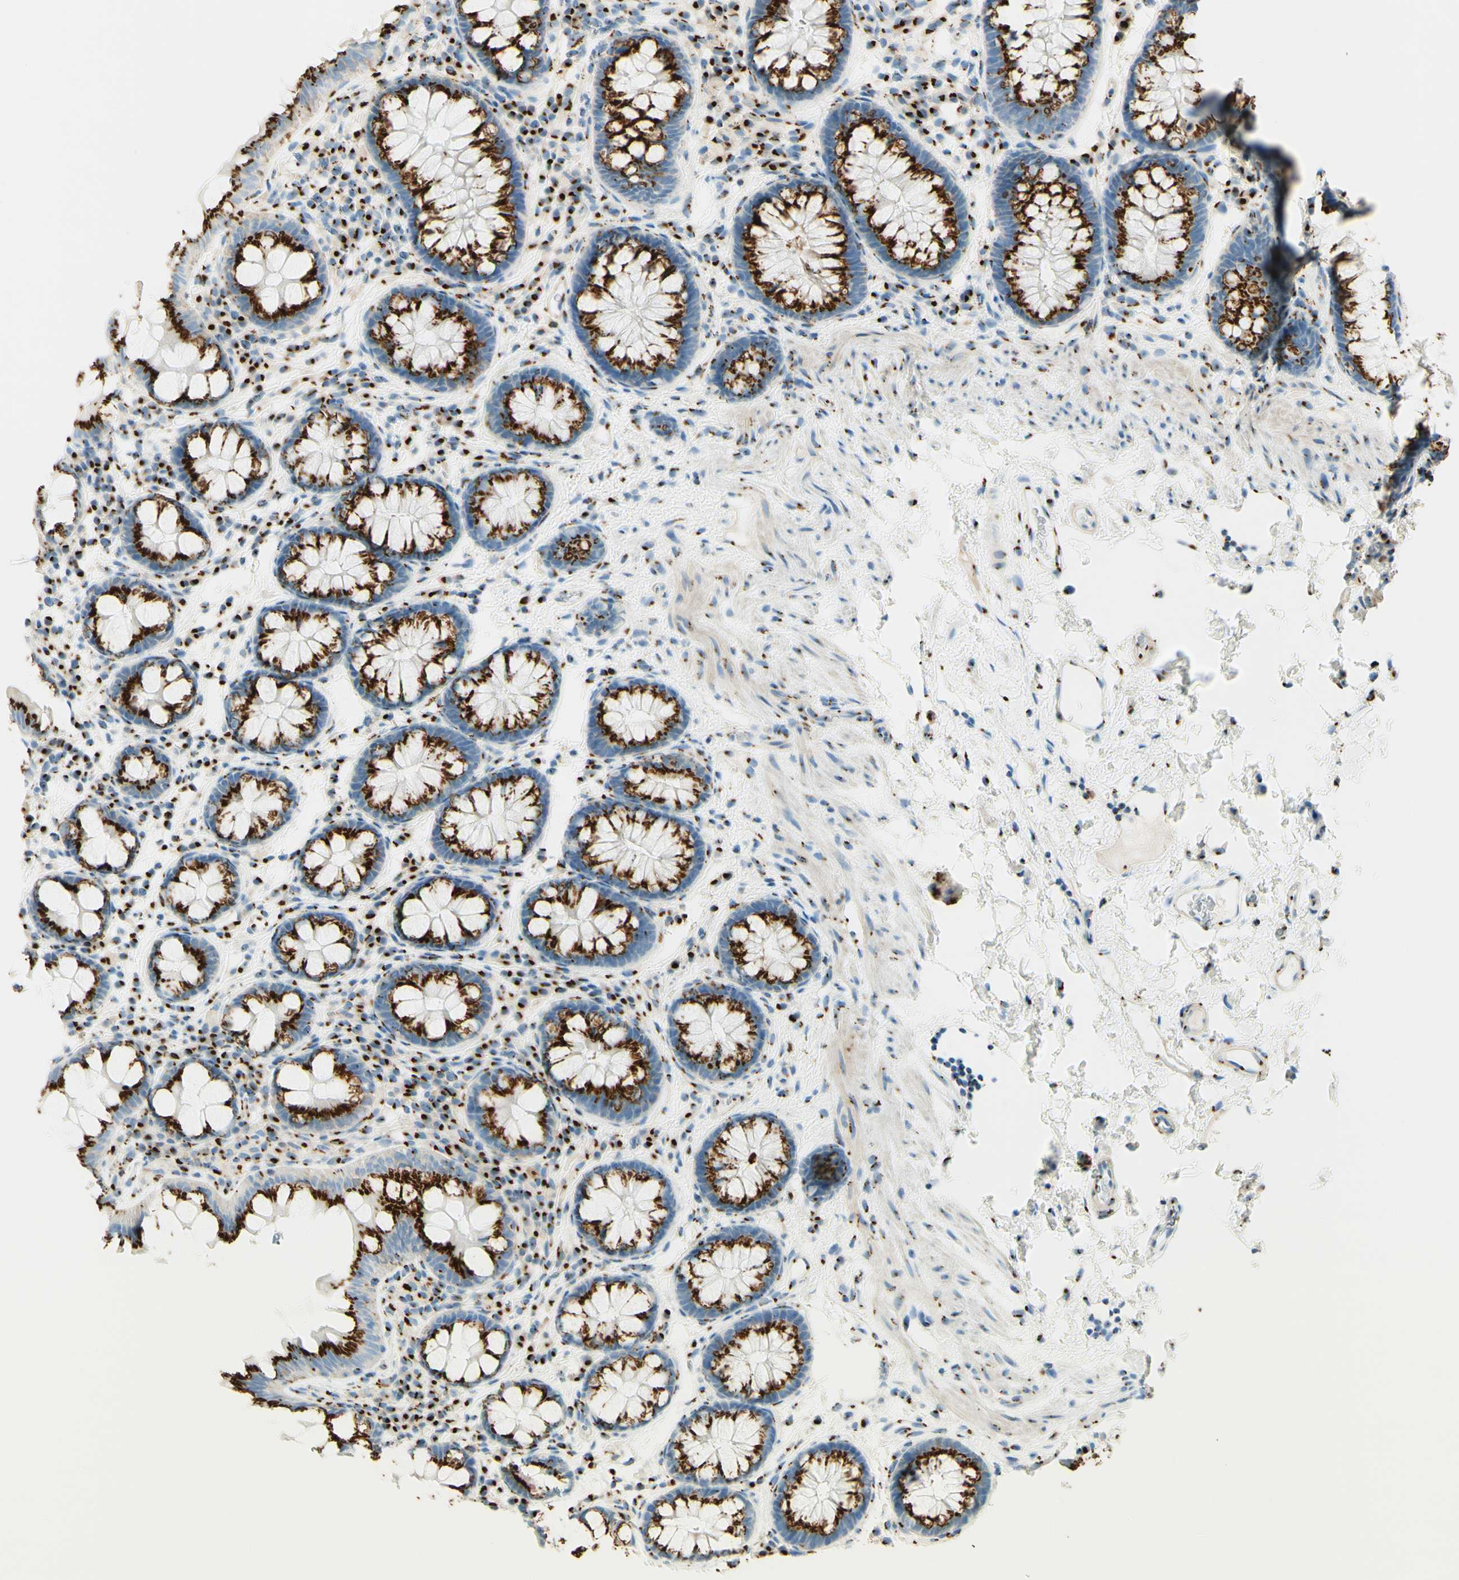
{"staining": {"intensity": "strong", "quantity": ">75%", "location": "cytoplasmic/membranous"}, "tissue": "colon", "cell_type": "Endothelial cells", "image_type": "normal", "snomed": [{"axis": "morphology", "description": "Normal tissue, NOS"}, {"axis": "topography", "description": "Colon"}], "caption": "A photomicrograph of colon stained for a protein displays strong cytoplasmic/membranous brown staining in endothelial cells.", "gene": "GOLGB1", "patient": {"sex": "female", "age": 80}}